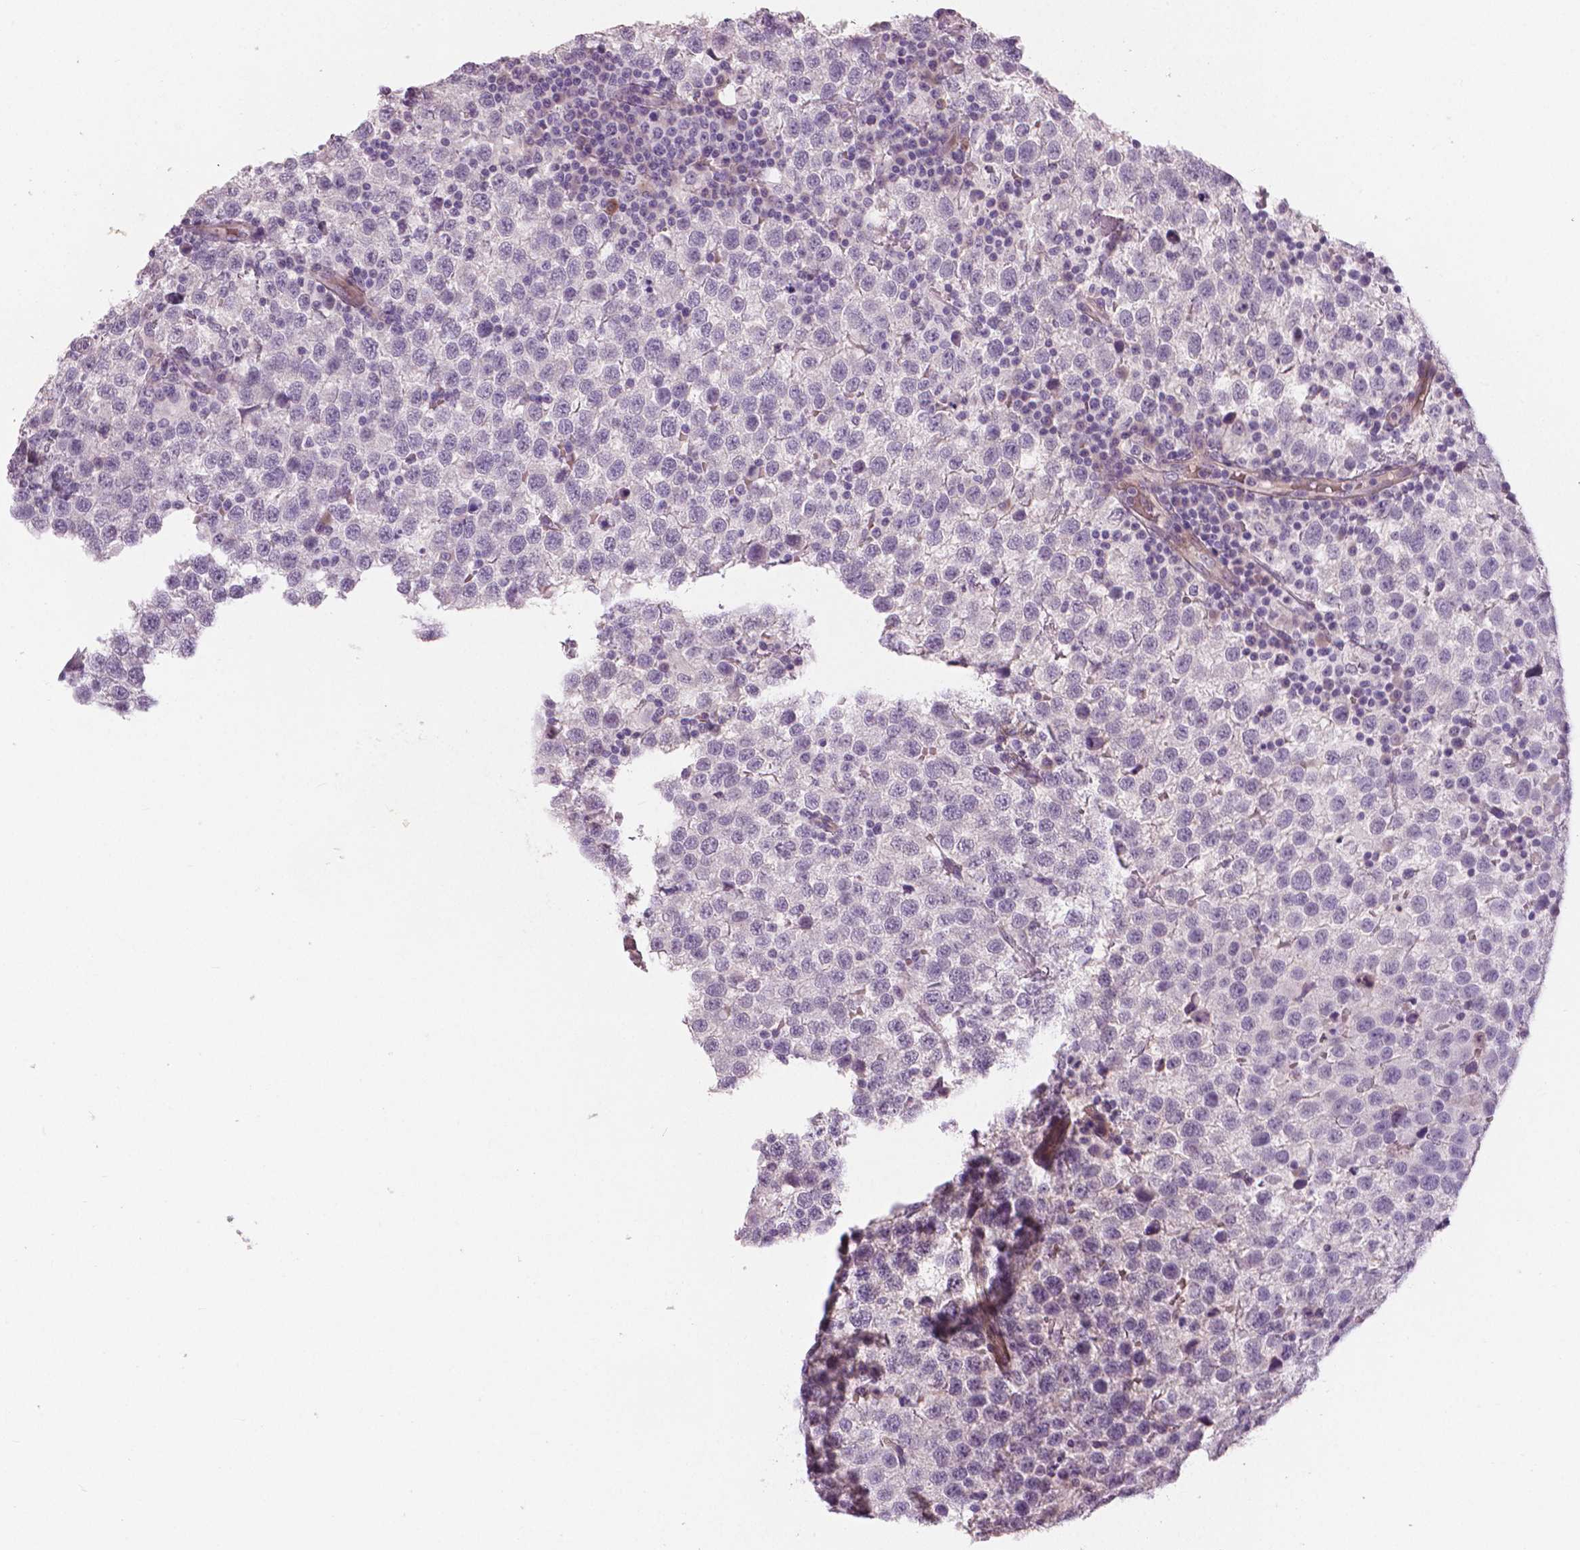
{"staining": {"intensity": "negative", "quantity": "none", "location": "none"}, "tissue": "testis cancer", "cell_type": "Tumor cells", "image_type": "cancer", "snomed": [{"axis": "morphology", "description": "Seminoma, NOS"}, {"axis": "topography", "description": "Testis"}], "caption": "Protein analysis of testis seminoma demonstrates no significant expression in tumor cells.", "gene": "FLT1", "patient": {"sex": "male", "age": 34}}